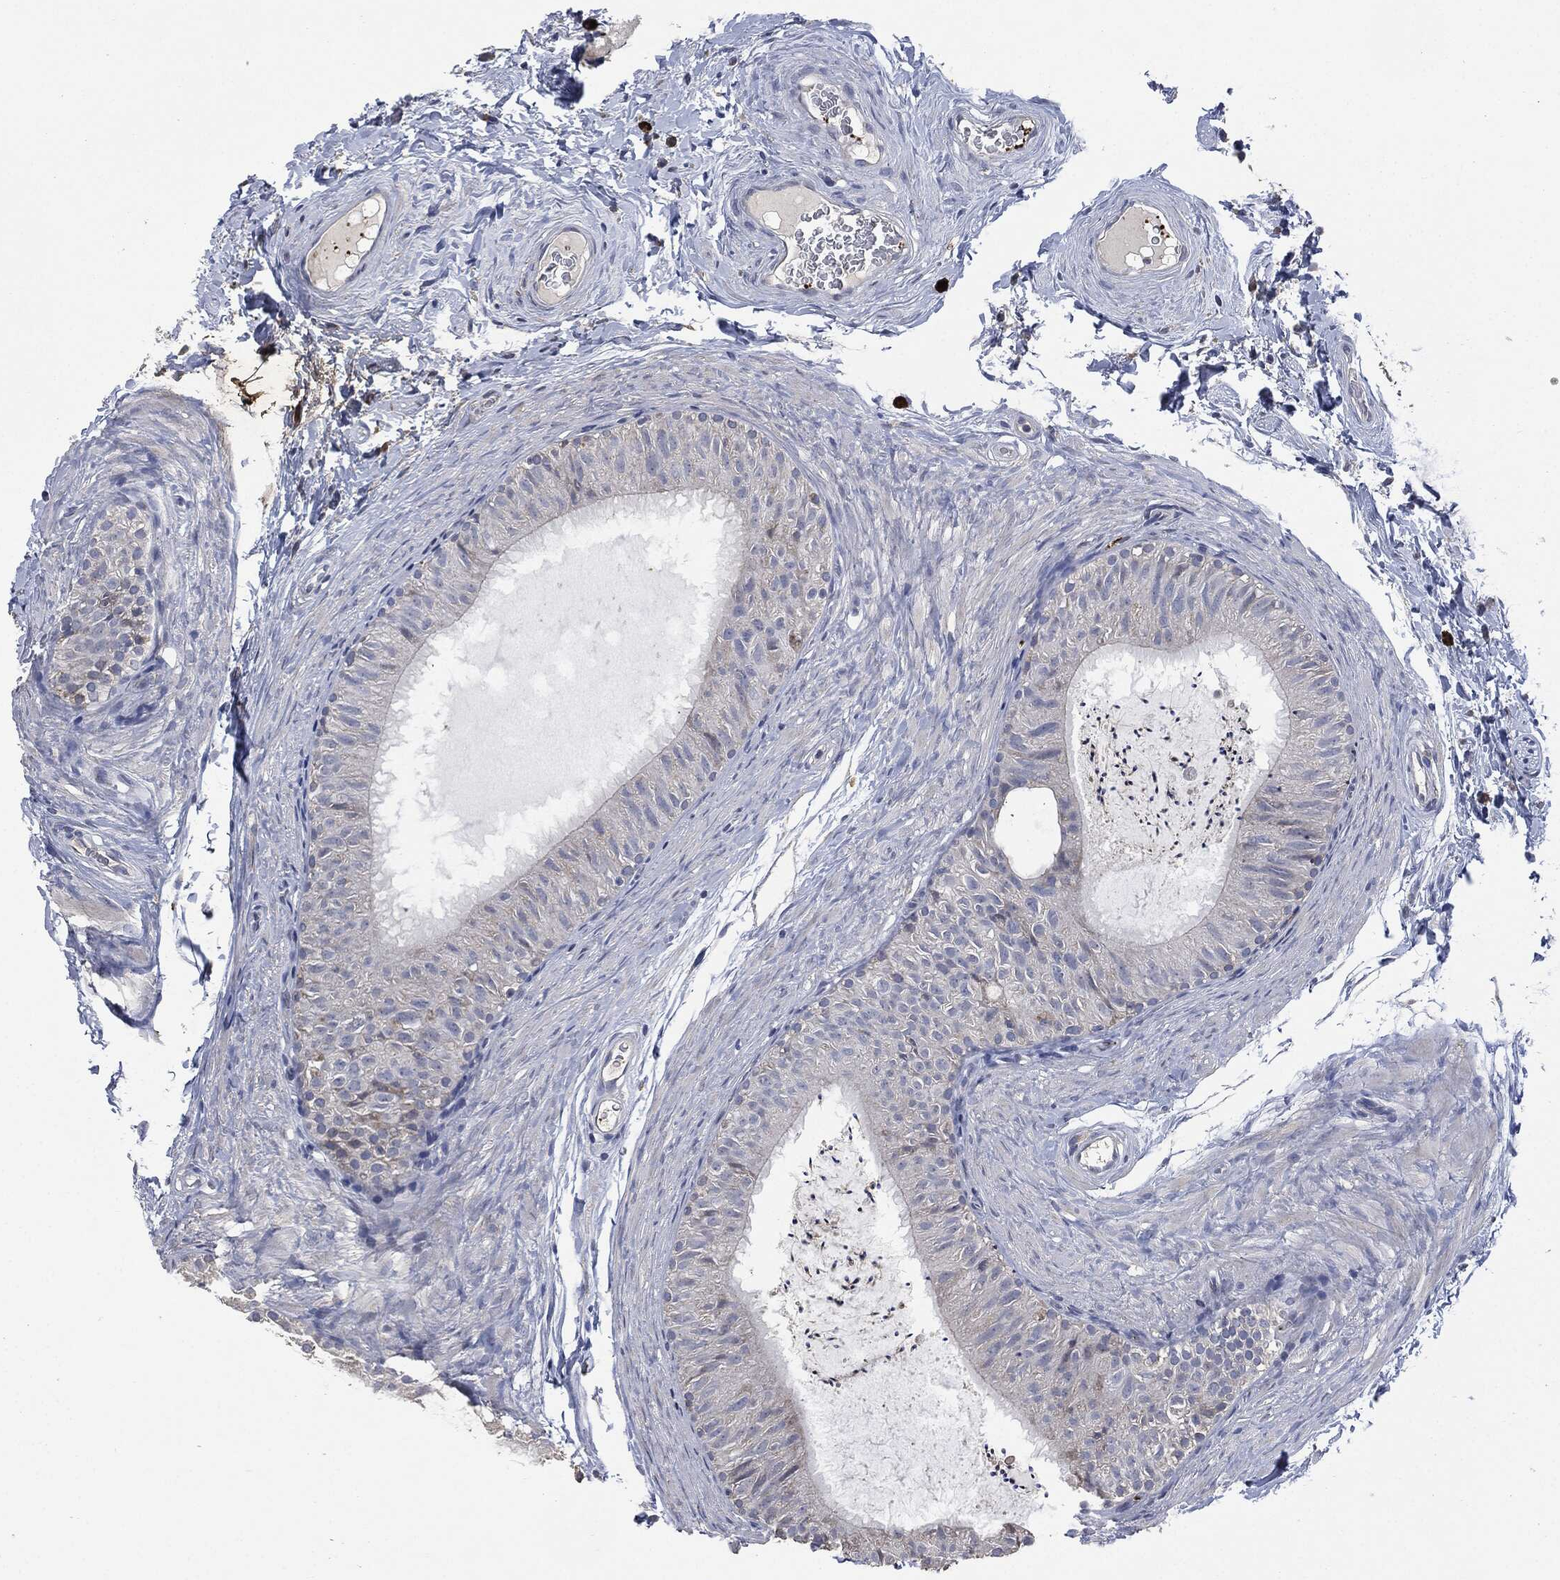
{"staining": {"intensity": "negative", "quantity": "none", "location": "none"}, "tissue": "epididymis", "cell_type": "Glandular cells", "image_type": "normal", "snomed": [{"axis": "morphology", "description": "Normal tissue, NOS"}, {"axis": "topography", "description": "Epididymis"}], "caption": "A histopathology image of epididymis stained for a protein displays no brown staining in glandular cells.", "gene": "CD33", "patient": {"sex": "male", "age": 34}}